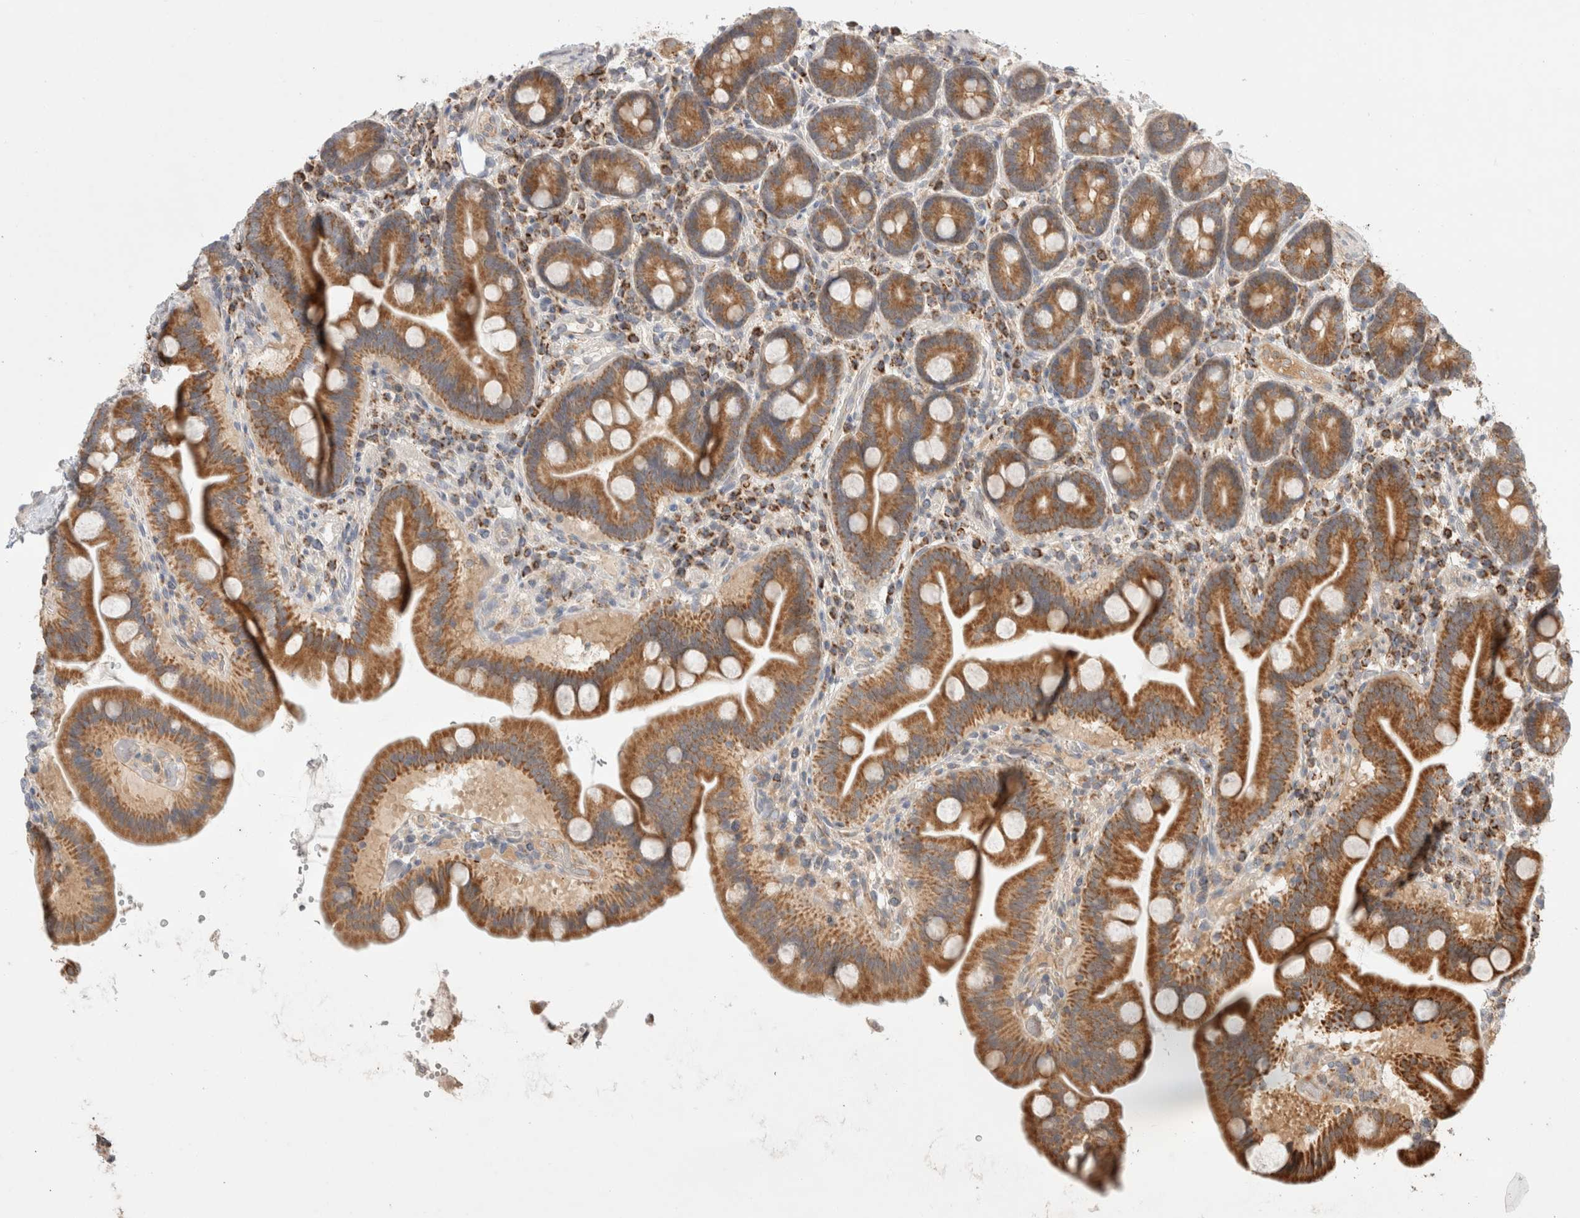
{"staining": {"intensity": "strong", "quantity": ">75%", "location": "cytoplasmic/membranous"}, "tissue": "duodenum", "cell_type": "Glandular cells", "image_type": "normal", "snomed": [{"axis": "morphology", "description": "Normal tissue, NOS"}, {"axis": "topography", "description": "Duodenum"}], "caption": "Immunohistochemistry histopathology image of benign duodenum stained for a protein (brown), which shows high levels of strong cytoplasmic/membranous positivity in about >75% of glandular cells.", "gene": "HROB", "patient": {"sex": "male", "age": 54}}